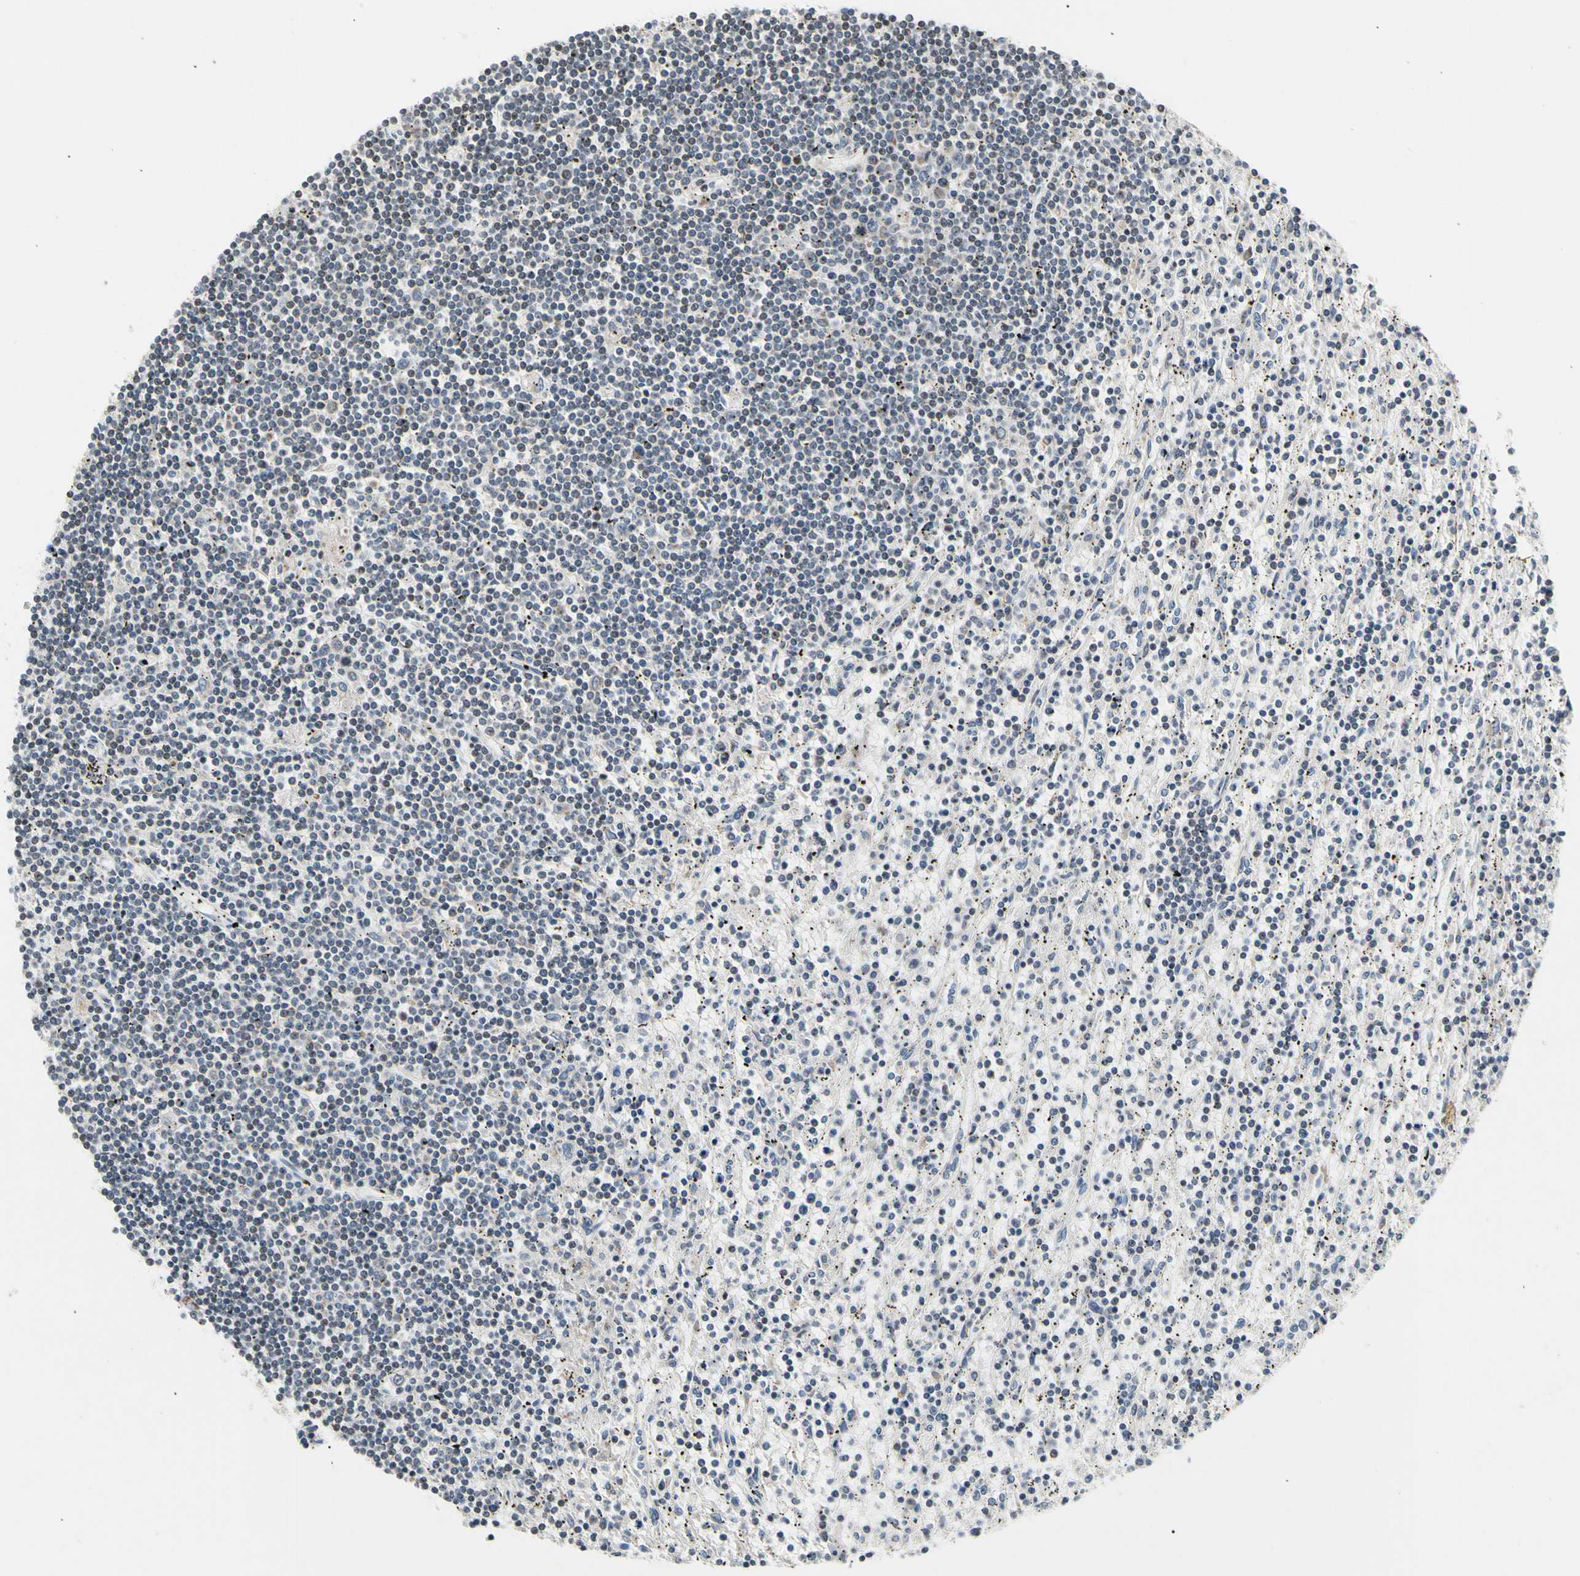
{"staining": {"intensity": "negative", "quantity": "none", "location": "none"}, "tissue": "lymphoma", "cell_type": "Tumor cells", "image_type": "cancer", "snomed": [{"axis": "morphology", "description": "Malignant lymphoma, non-Hodgkin's type, Low grade"}, {"axis": "topography", "description": "Spleen"}], "caption": "Immunohistochemistry of human low-grade malignant lymphoma, non-Hodgkin's type demonstrates no positivity in tumor cells.", "gene": "SOX30", "patient": {"sex": "male", "age": 76}}